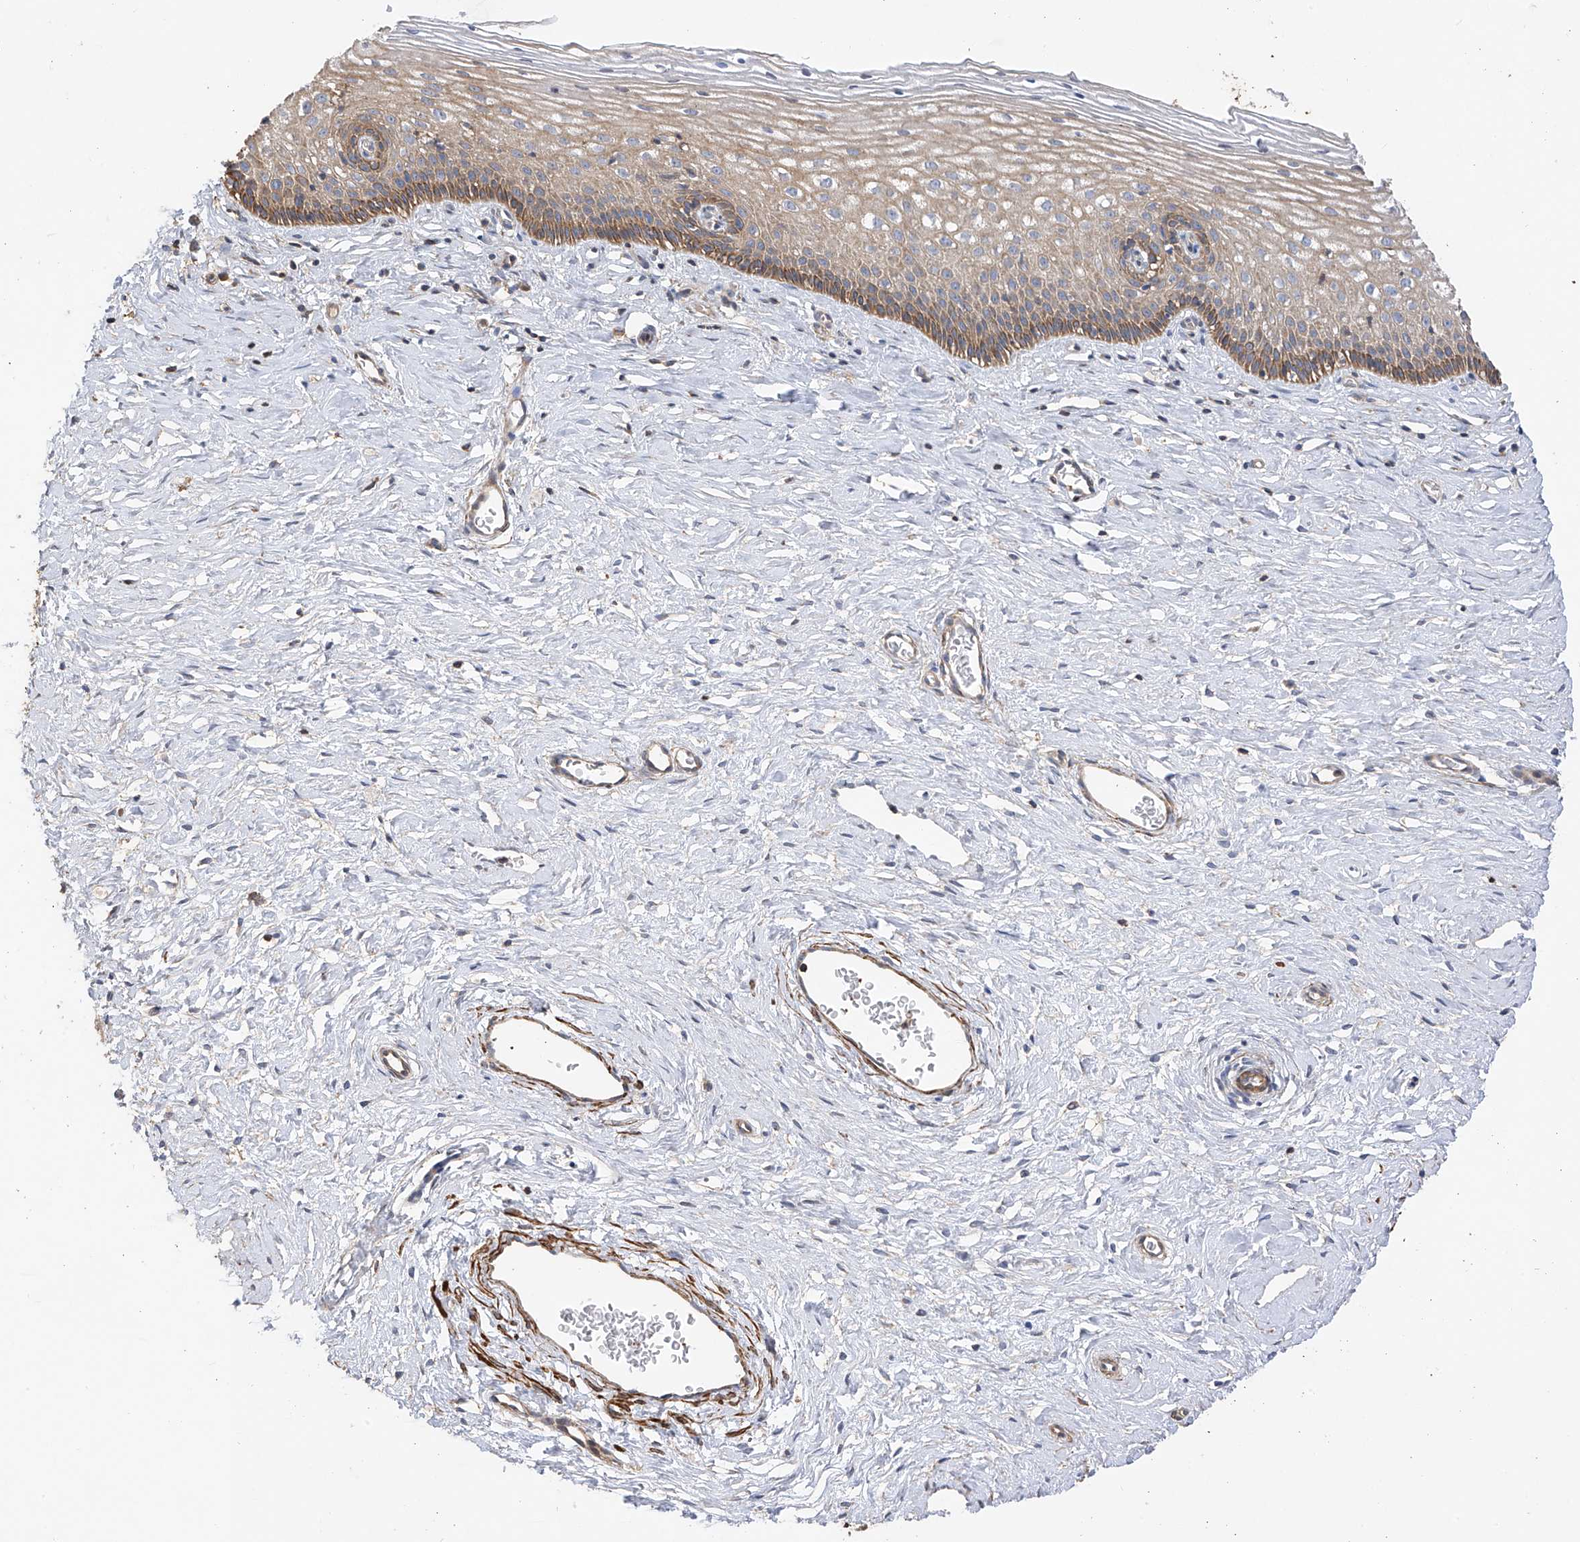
{"staining": {"intensity": "moderate", "quantity": "25%-75%", "location": "cytoplasmic/membranous"}, "tissue": "cervix", "cell_type": "Glandular cells", "image_type": "normal", "snomed": [{"axis": "morphology", "description": "Normal tissue, NOS"}, {"axis": "topography", "description": "Cervix"}], "caption": "Normal cervix reveals moderate cytoplasmic/membranous expression in about 25%-75% of glandular cells, visualized by immunohistochemistry. Using DAB (3,3'-diaminobenzidine) (brown) and hematoxylin (blue) stains, captured at high magnification using brightfield microscopy.", "gene": "SLC43A3", "patient": {"sex": "female", "age": 33}}